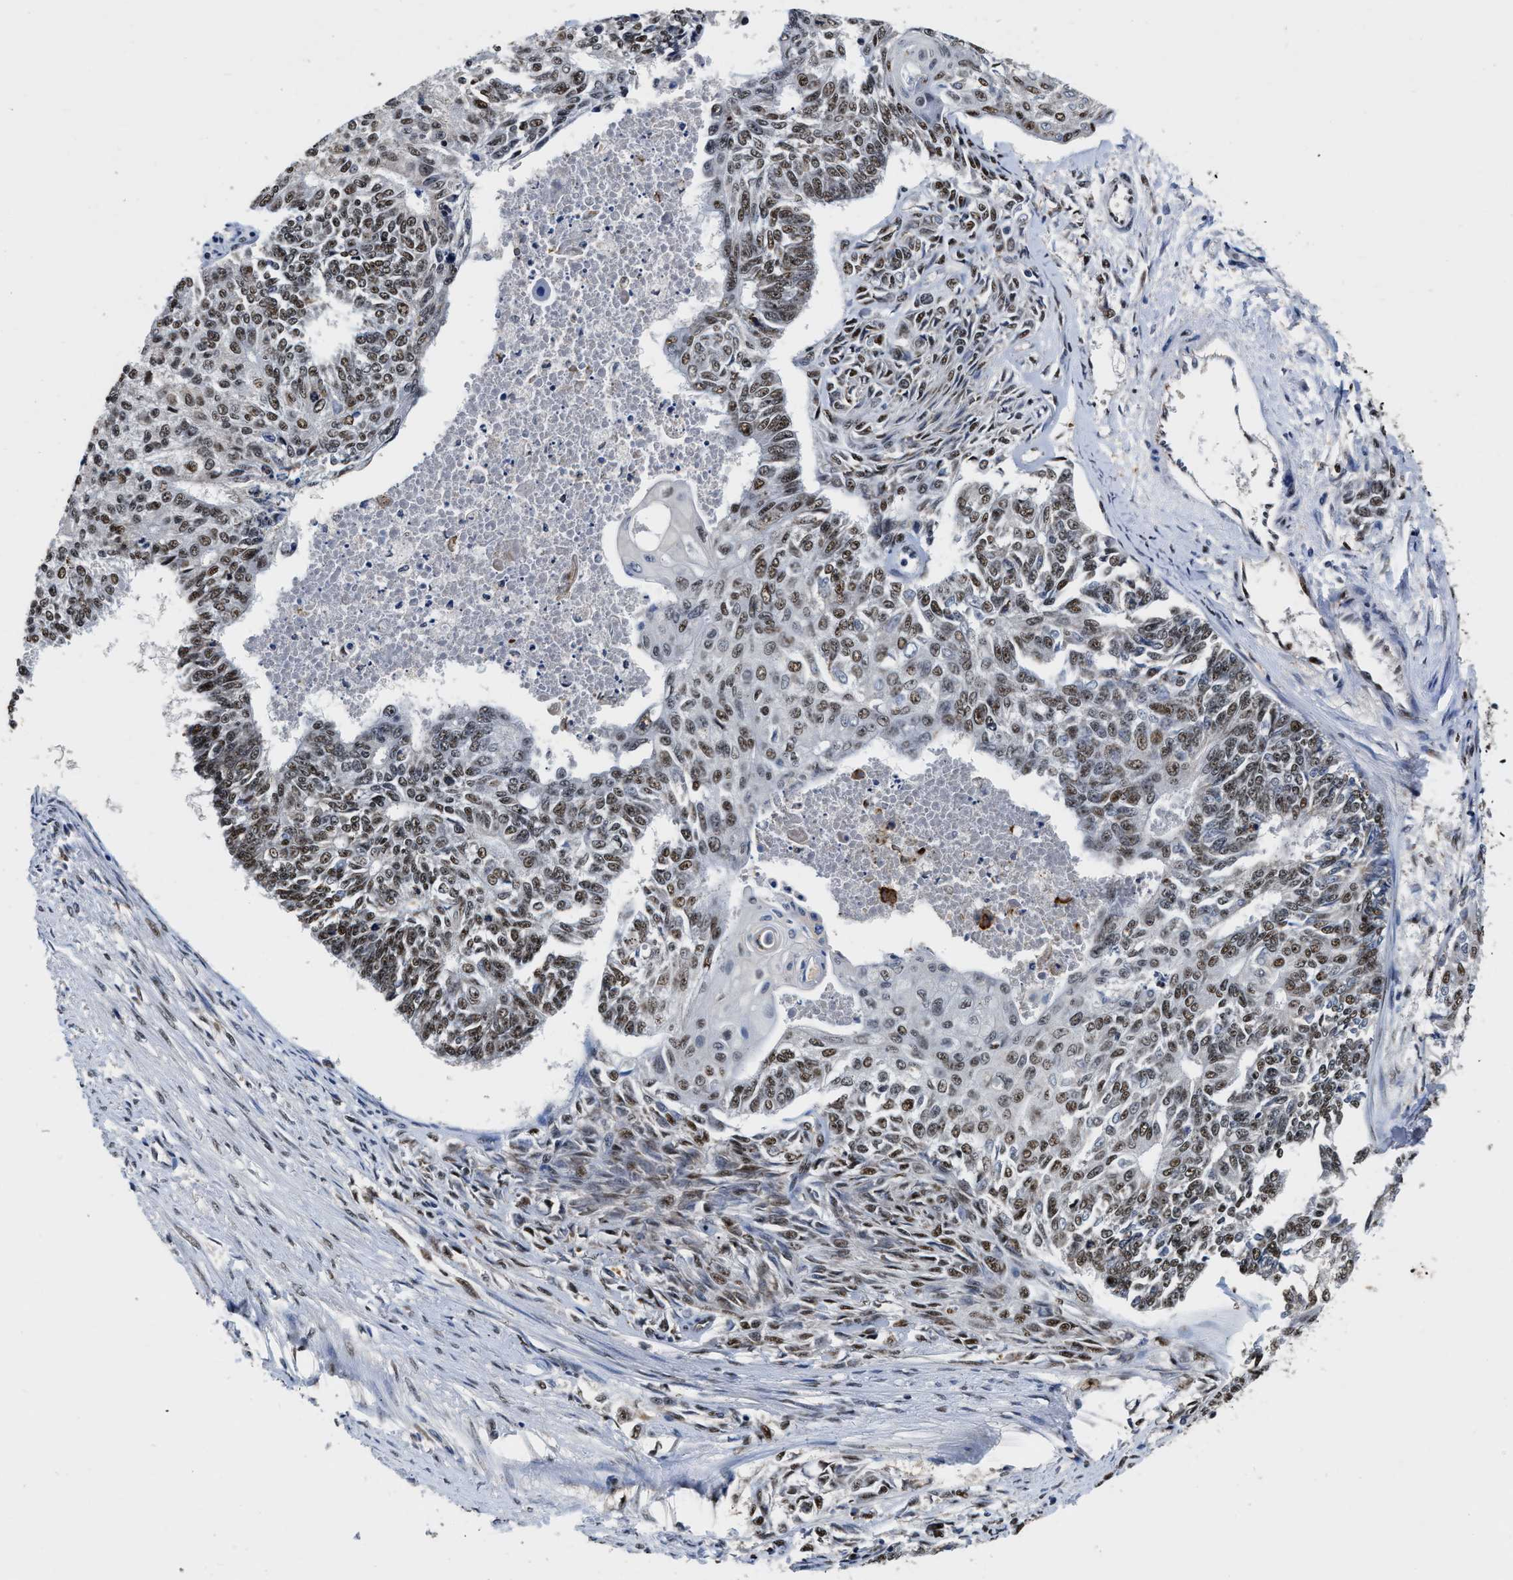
{"staining": {"intensity": "moderate", "quantity": ">75%", "location": "nuclear"}, "tissue": "endometrial cancer", "cell_type": "Tumor cells", "image_type": "cancer", "snomed": [{"axis": "morphology", "description": "Adenocarcinoma, NOS"}, {"axis": "topography", "description": "Endometrium"}], "caption": "Adenocarcinoma (endometrial) stained with DAB (3,3'-diaminobenzidine) IHC reveals medium levels of moderate nuclear positivity in approximately >75% of tumor cells. The staining was performed using DAB (3,3'-diaminobenzidine), with brown indicating positive protein expression. Nuclei are stained blue with hematoxylin.", "gene": "CCNE1", "patient": {"sex": "female", "age": 32}}